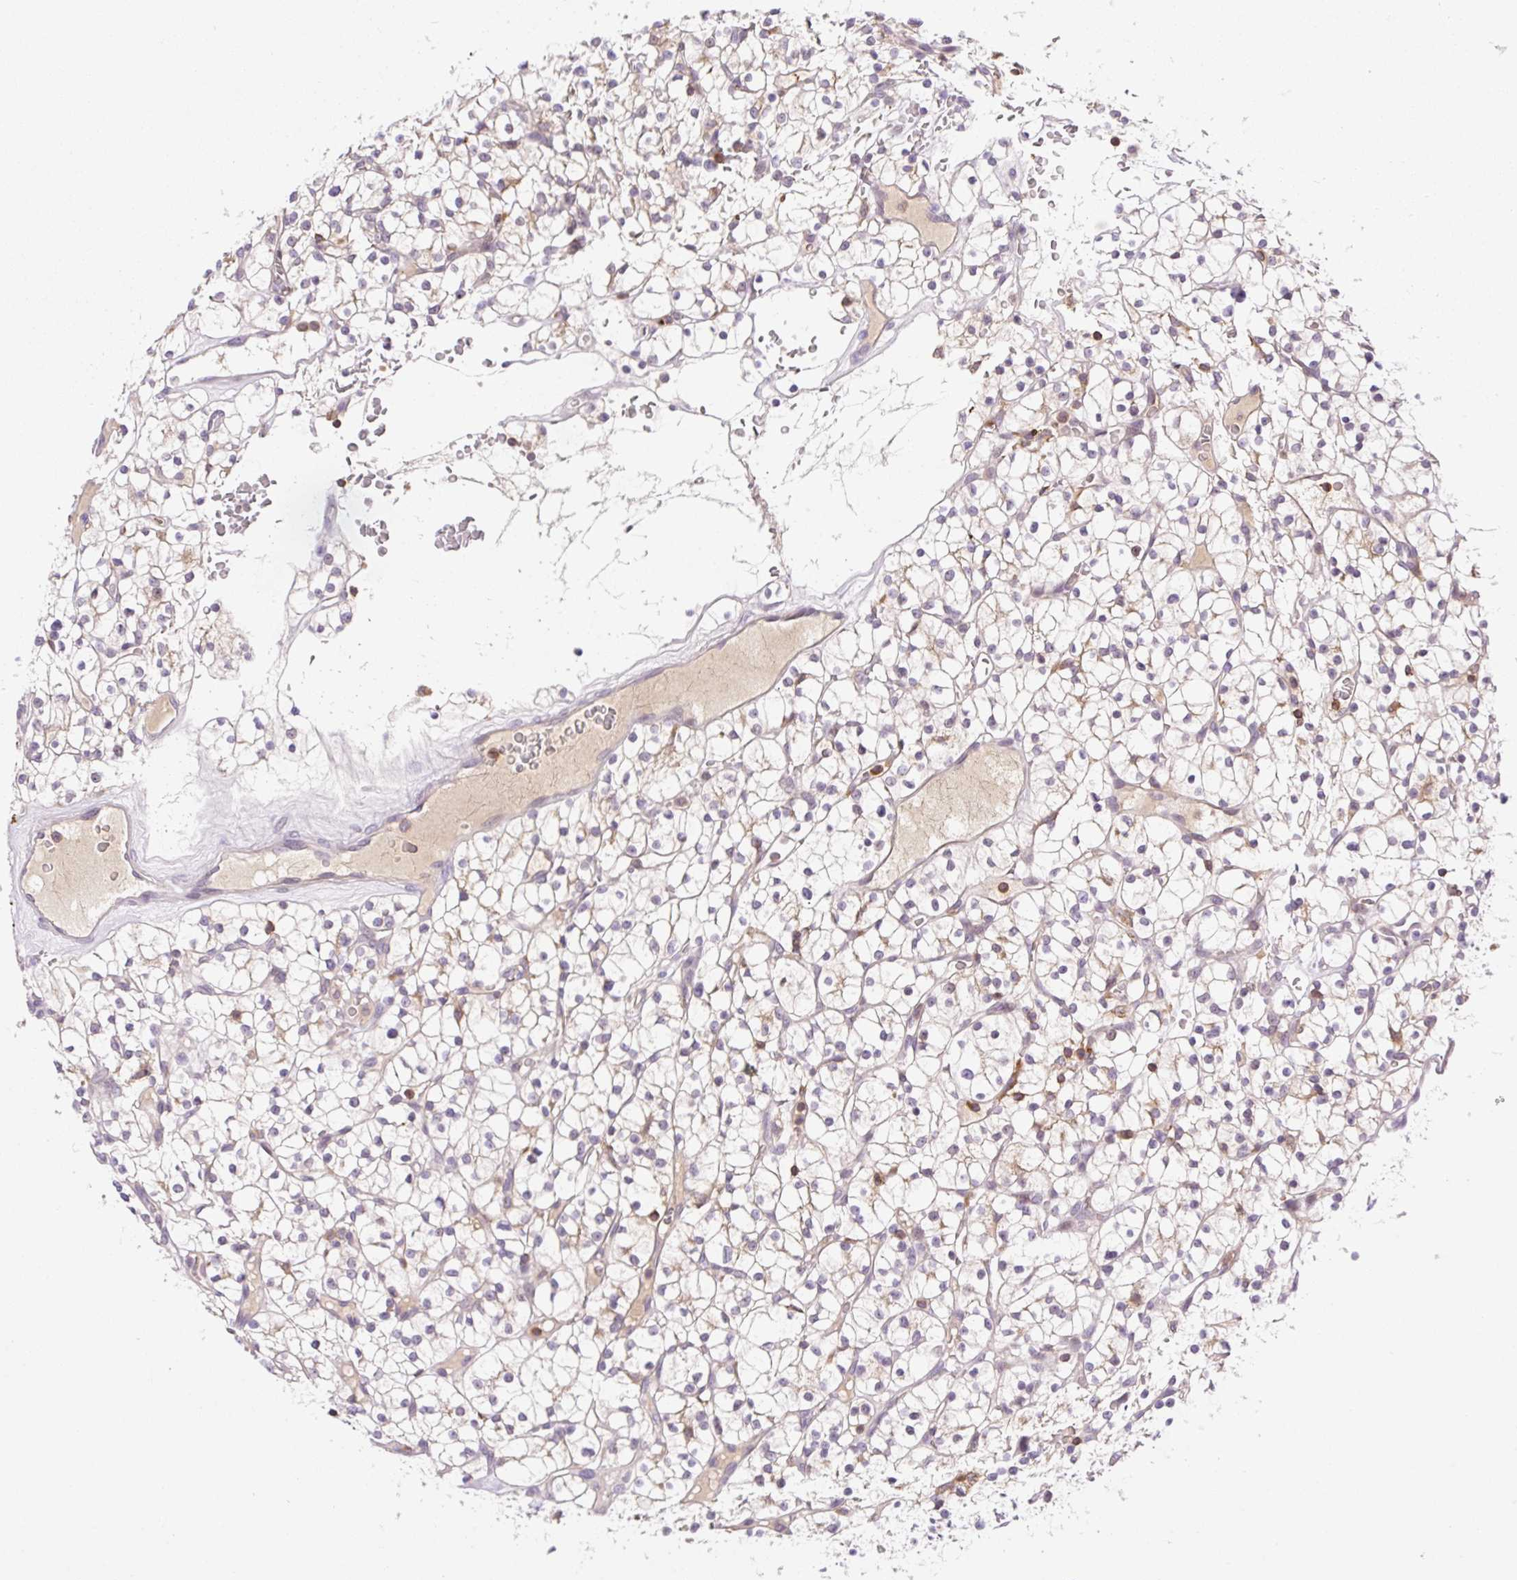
{"staining": {"intensity": "weak", "quantity": "<25%", "location": "nuclear"}, "tissue": "renal cancer", "cell_type": "Tumor cells", "image_type": "cancer", "snomed": [{"axis": "morphology", "description": "Adenocarcinoma, NOS"}, {"axis": "topography", "description": "Kidney"}], "caption": "This is an IHC image of human renal cancer (adenocarcinoma). There is no positivity in tumor cells.", "gene": "CARD11", "patient": {"sex": "female", "age": 64}}